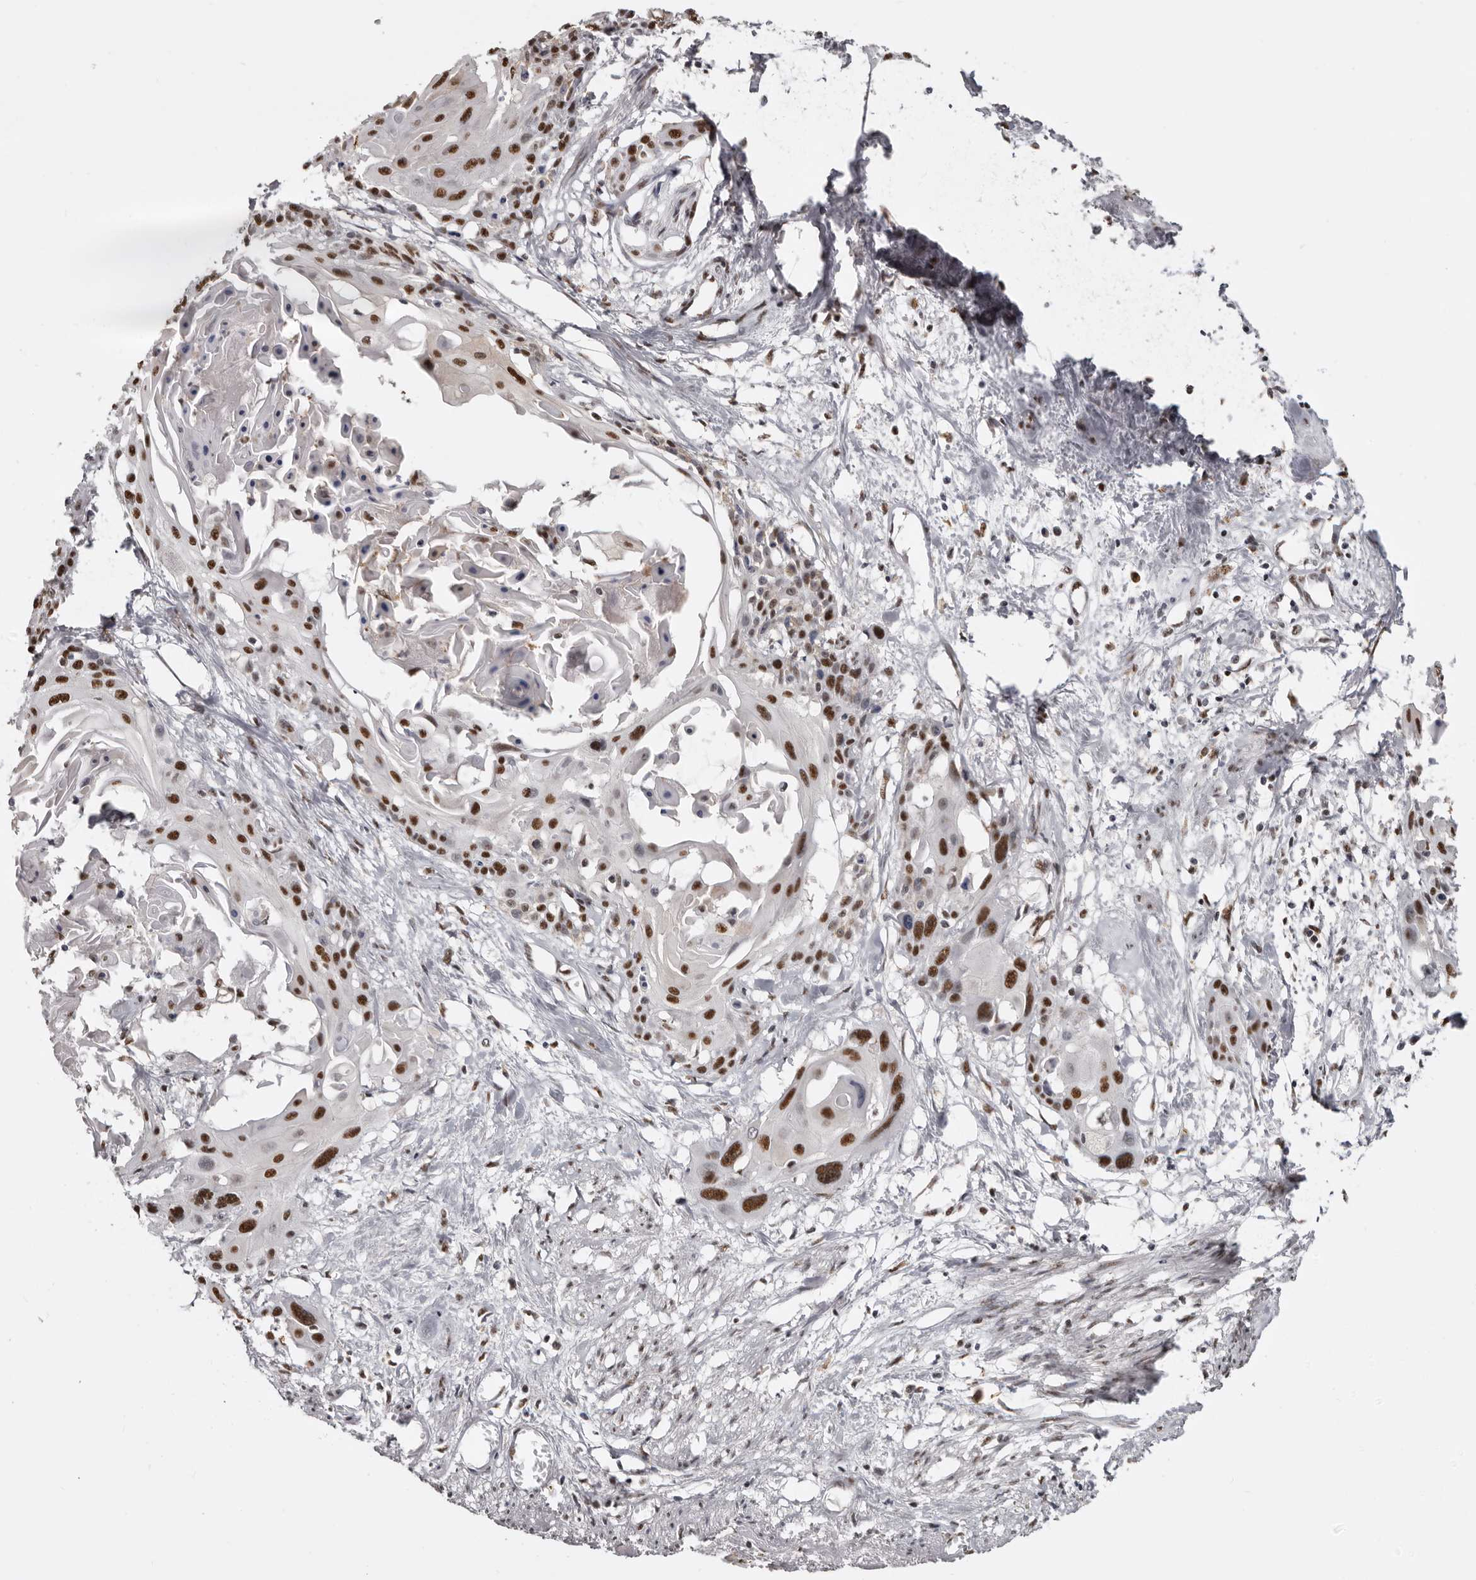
{"staining": {"intensity": "strong", "quantity": "25%-75%", "location": "nuclear"}, "tissue": "cervical cancer", "cell_type": "Tumor cells", "image_type": "cancer", "snomed": [{"axis": "morphology", "description": "Squamous cell carcinoma, NOS"}, {"axis": "topography", "description": "Cervix"}], "caption": "Cervical cancer (squamous cell carcinoma) tissue shows strong nuclear staining in approximately 25%-75% of tumor cells, visualized by immunohistochemistry.", "gene": "SCAF4", "patient": {"sex": "female", "age": 57}}